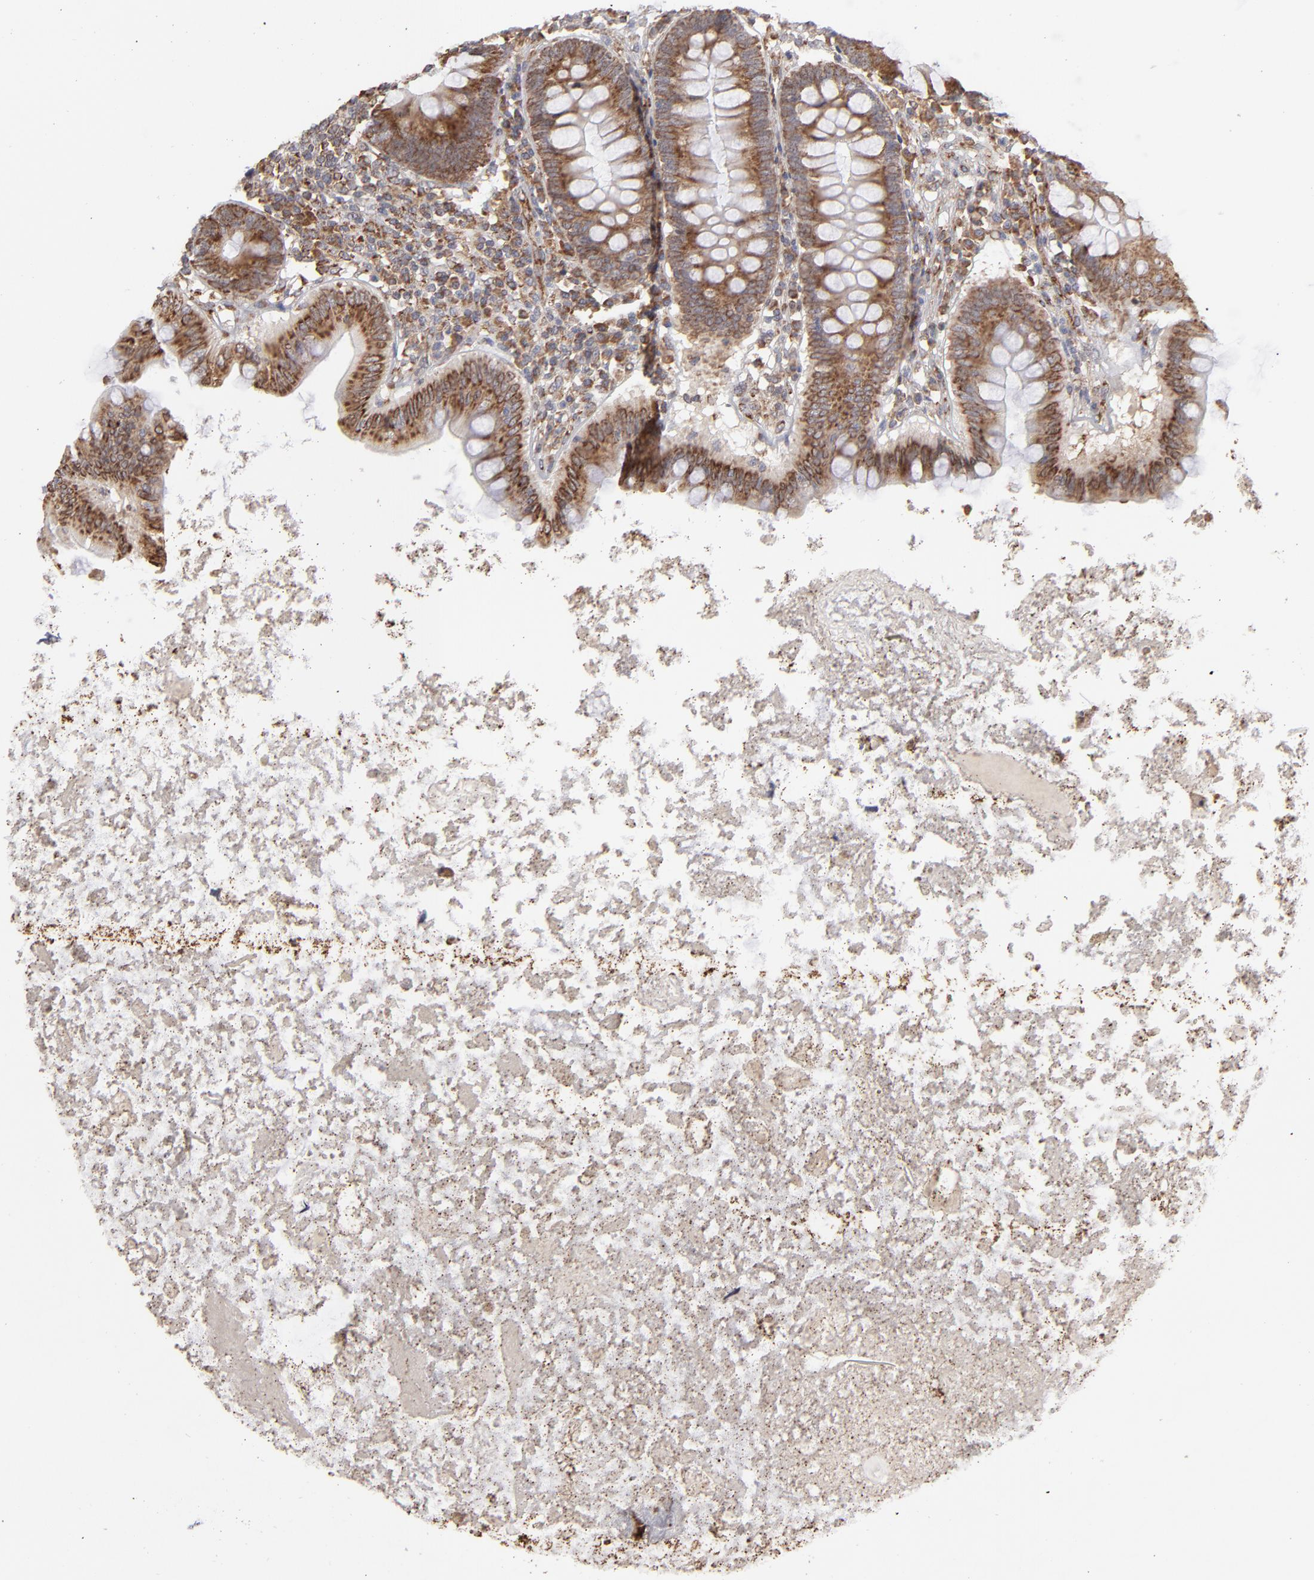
{"staining": {"intensity": "moderate", "quantity": ">75%", "location": "cytoplasmic/membranous"}, "tissue": "appendix", "cell_type": "Glandular cells", "image_type": "normal", "snomed": [{"axis": "morphology", "description": "Normal tissue, NOS"}, {"axis": "topography", "description": "Appendix"}], "caption": "A brown stain highlights moderate cytoplasmic/membranous expression of a protein in glandular cells of normal human appendix. (DAB (3,3'-diaminobenzidine) IHC, brown staining for protein, blue staining for nuclei).", "gene": "KTN1", "patient": {"sex": "female", "age": 82}}